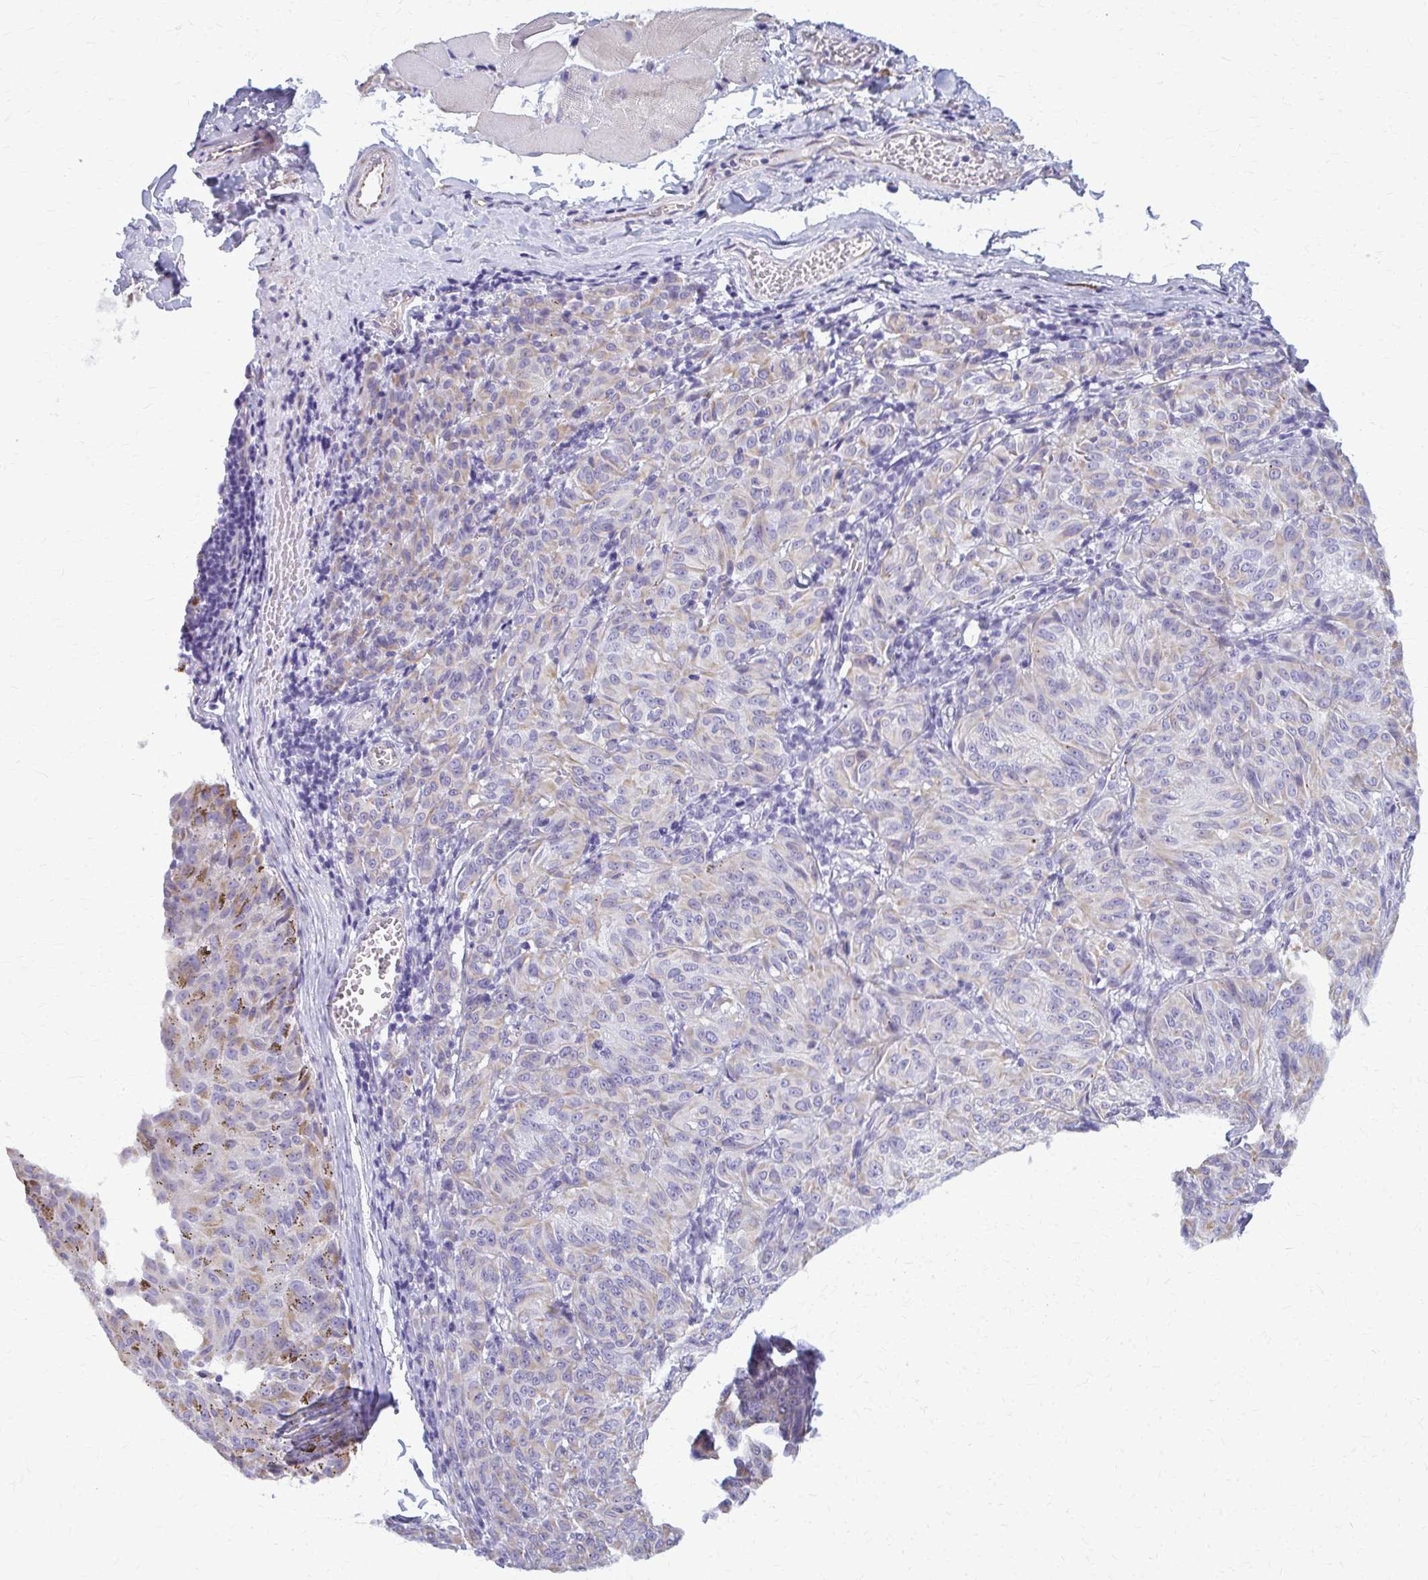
{"staining": {"intensity": "weak", "quantity": "<25%", "location": "cytoplasmic/membranous"}, "tissue": "melanoma", "cell_type": "Tumor cells", "image_type": "cancer", "snomed": [{"axis": "morphology", "description": "Malignant melanoma, NOS"}, {"axis": "topography", "description": "Skin"}], "caption": "Melanoma stained for a protein using immunohistochemistry demonstrates no positivity tumor cells.", "gene": "GFAP", "patient": {"sex": "female", "age": 72}}